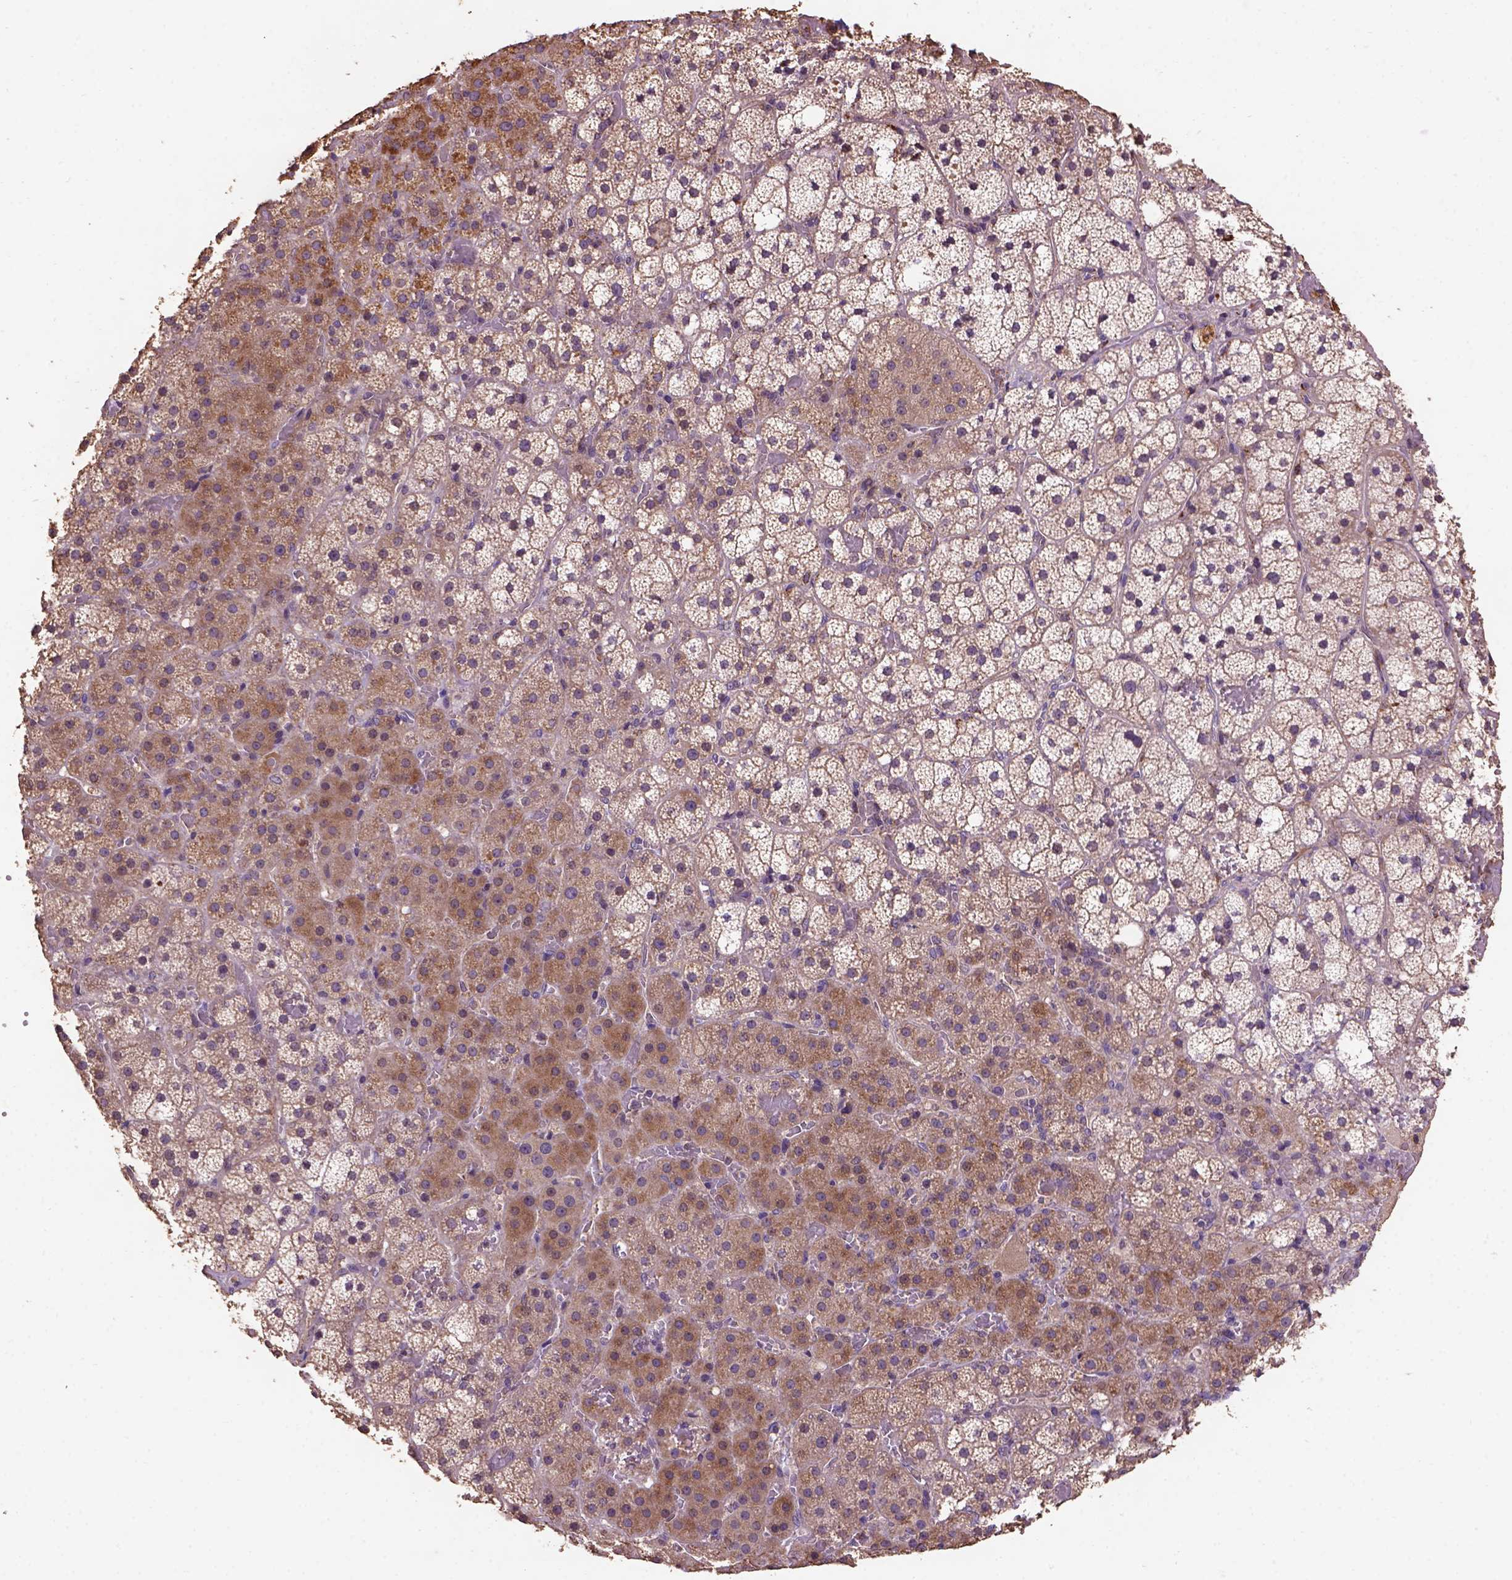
{"staining": {"intensity": "moderate", "quantity": ">75%", "location": "cytoplasmic/membranous"}, "tissue": "adrenal gland", "cell_type": "Glandular cells", "image_type": "normal", "snomed": [{"axis": "morphology", "description": "Normal tissue, NOS"}, {"axis": "topography", "description": "Adrenal gland"}], "caption": "DAB immunohistochemical staining of unremarkable human adrenal gland reveals moderate cytoplasmic/membranous protein expression in approximately >75% of glandular cells.", "gene": "KBTBD8", "patient": {"sex": "male", "age": 53}}